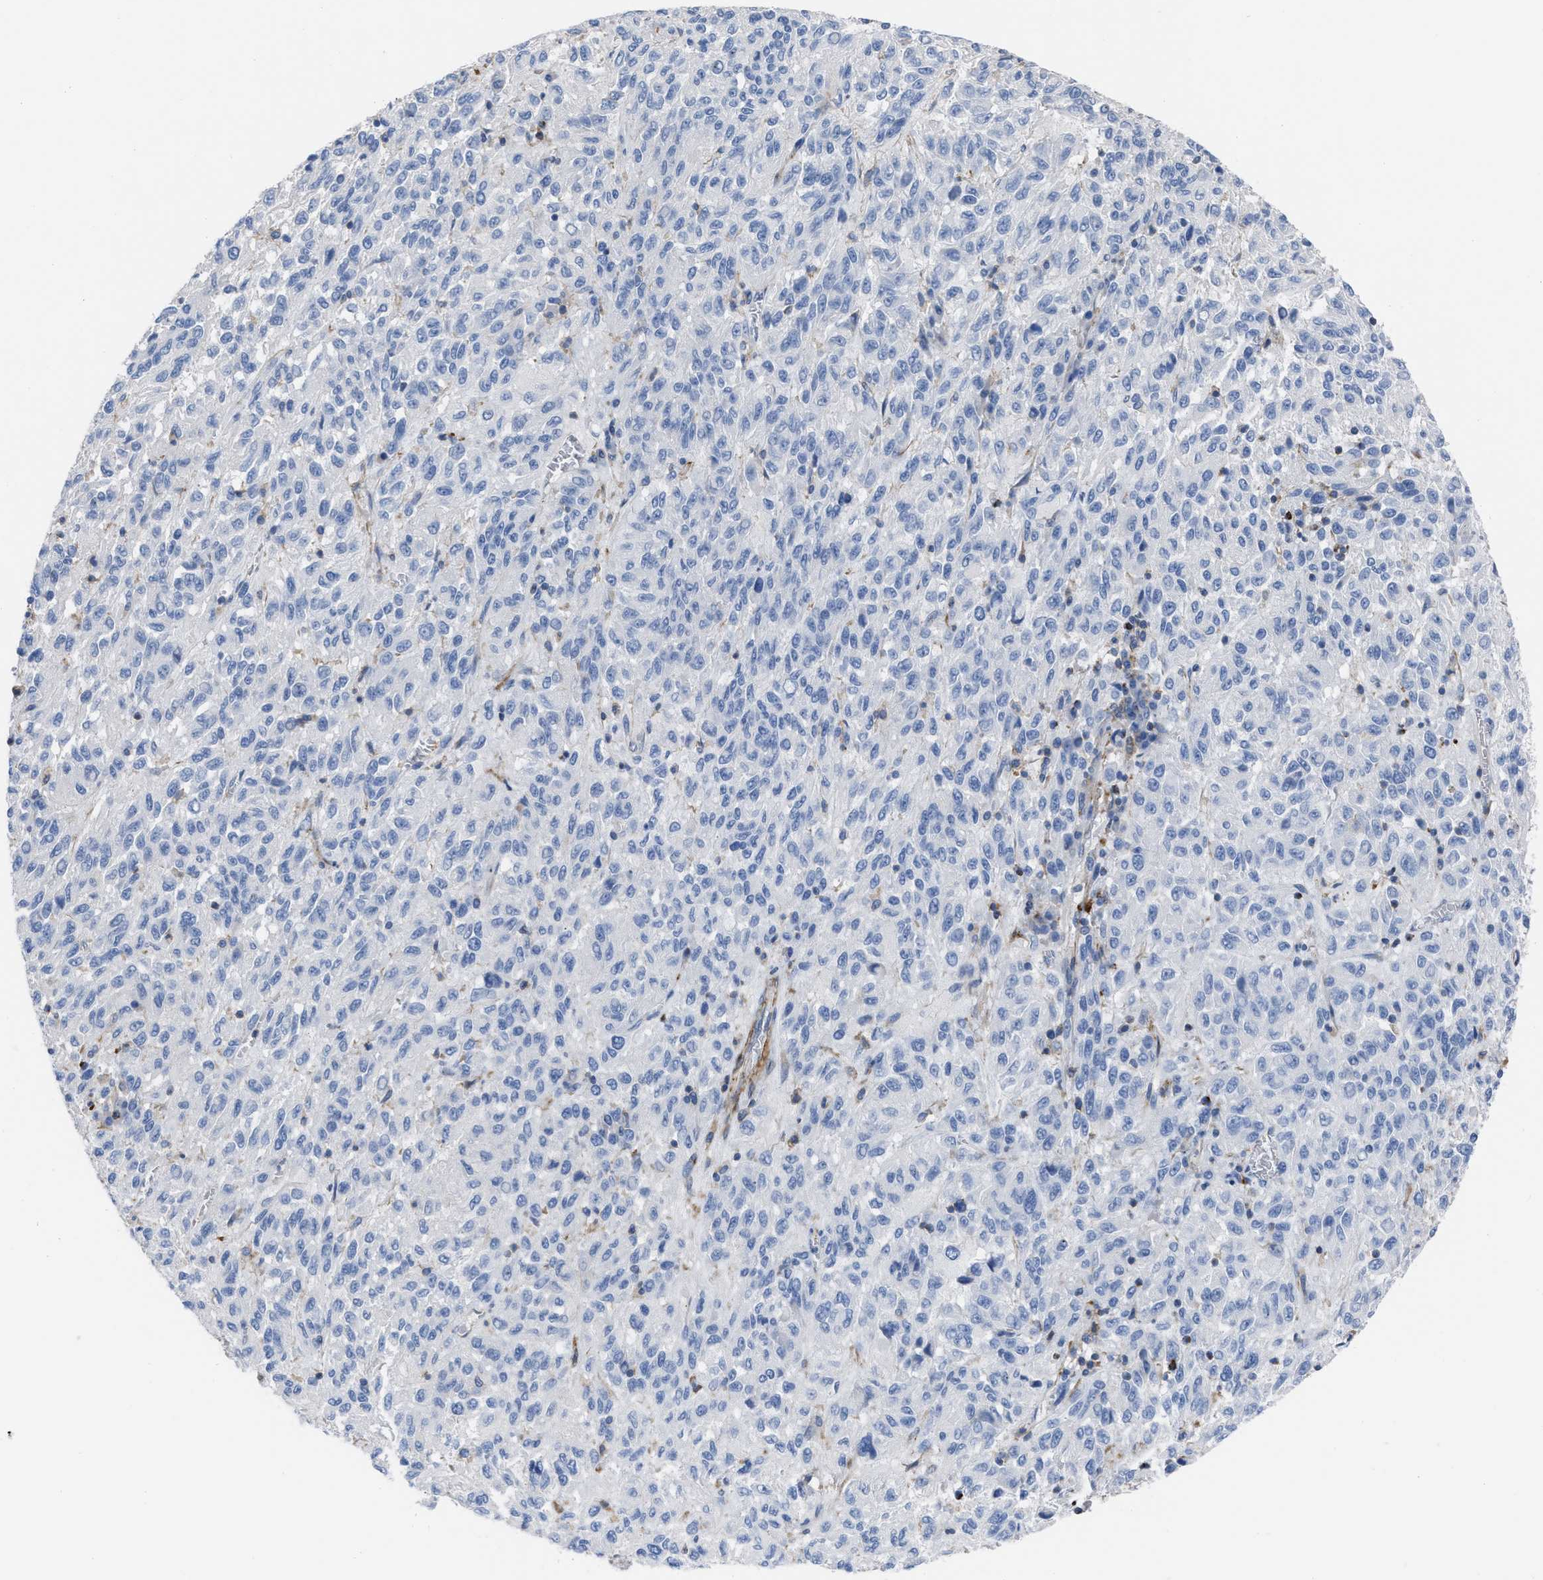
{"staining": {"intensity": "negative", "quantity": "none", "location": "none"}, "tissue": "melanoma", "cell_type": "Tumor cells", "image_type": "cancer", "snomed": [{"axis": "morphology", "description": "Malignant melanoma, Metastatic site"}, {"axis": "topography", "description": "Lung"}], "caption": "High magnification brightfield microscopy of melanoma stained with DAB (3,3'-diaminobenzidine) (brown) and counterstained with hematoxylin (blue): tumor cells show no significant expression.", "gene": "PRMT2", "patient": {"sex": "male", "age": 64}}